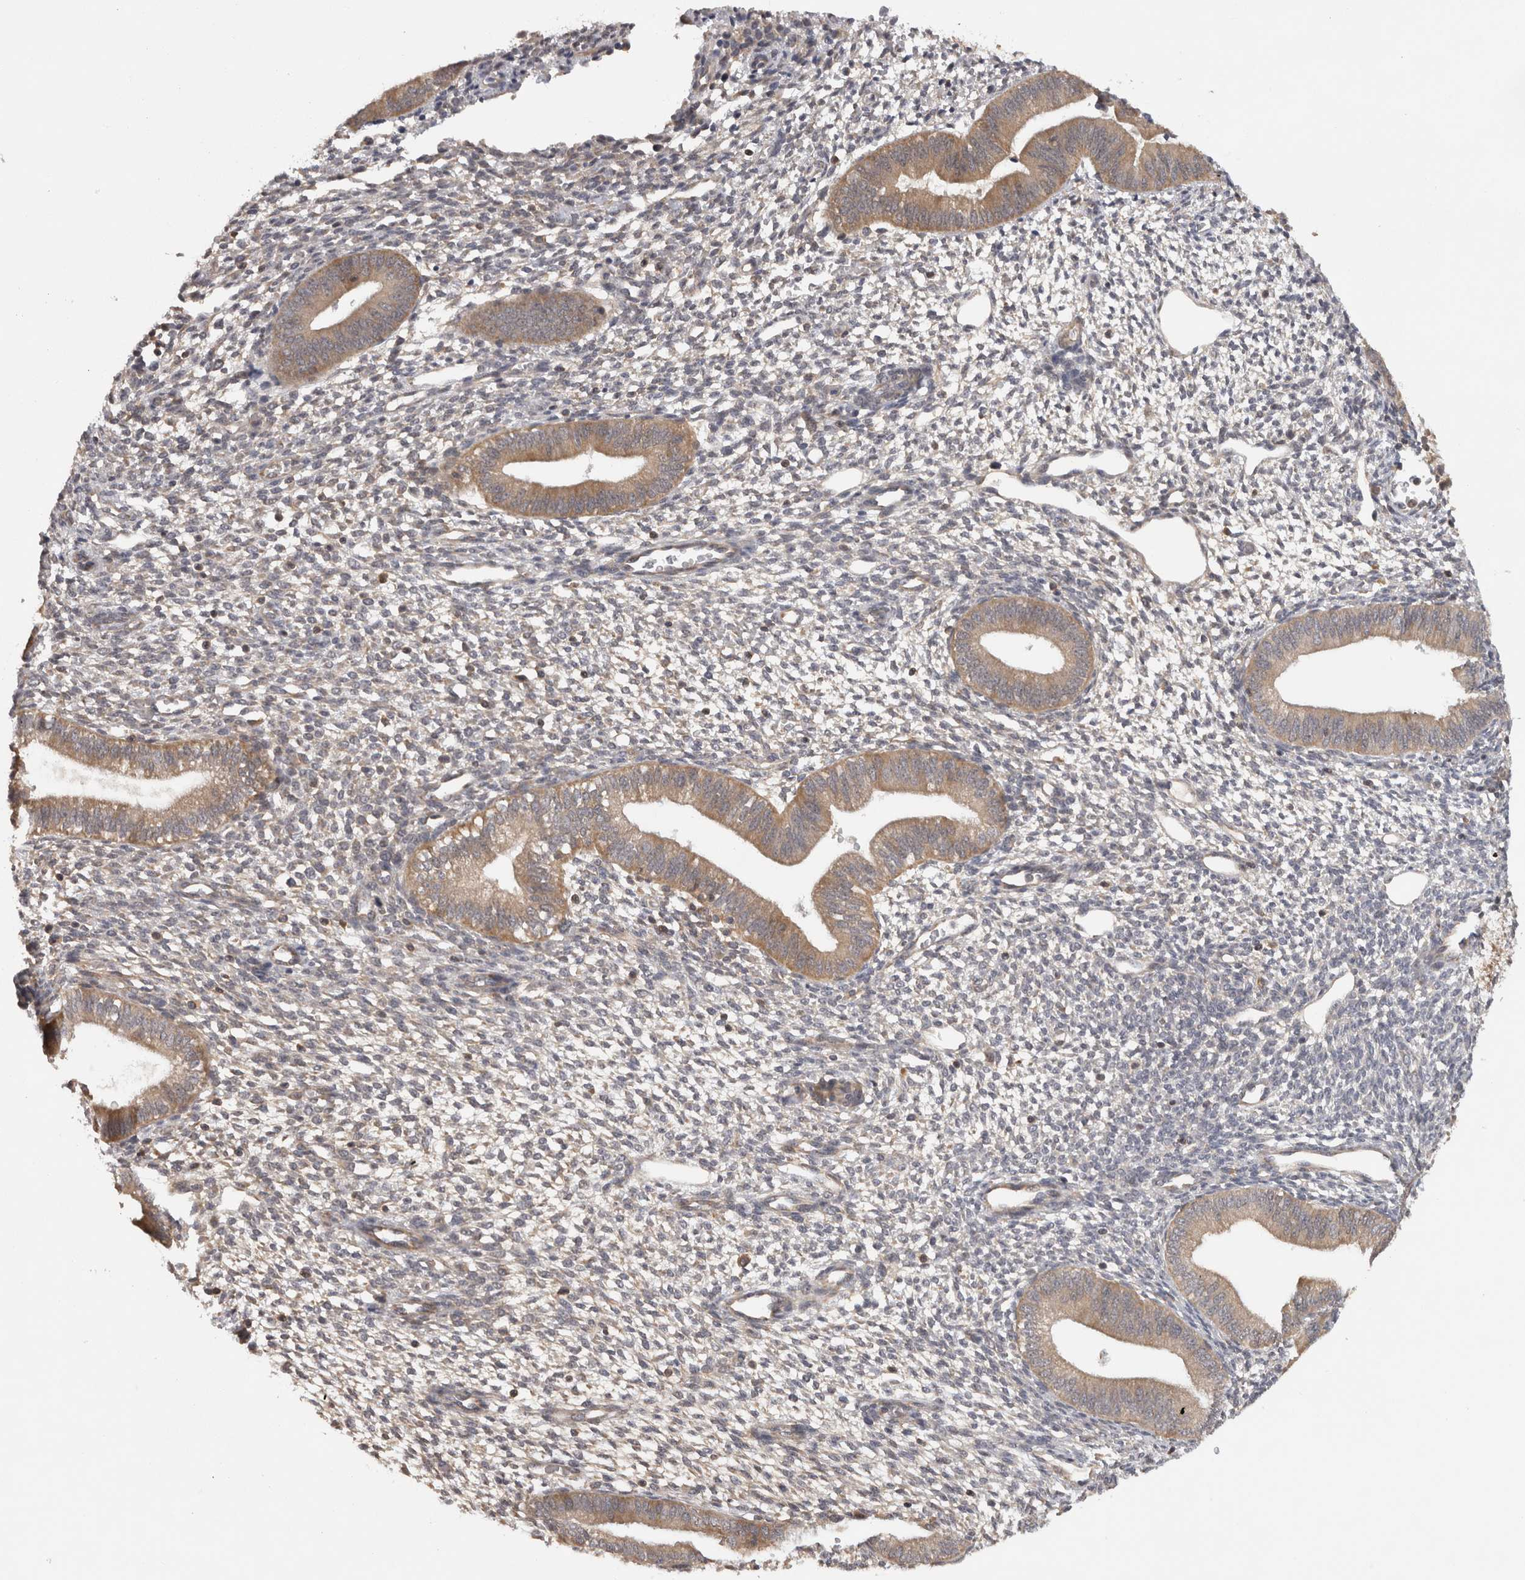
{"staining": {"intensity": "negative", "quantity": "none", "location": "none"}, "tissue": "endometrium", "cell_type": "Cells in endometrial stroma", "image_type": "normal", "snomed": [{"axis": "morphology", "description": "Normal tissue, NOS"}, {"axis": "topography", "description": "Endometrium"}], "caption": "An IHC image of benign endometrium is shown. There is no staining in cells in endometrial stroma of endometrium. (DAB immunohistochemistry visualized using brightfield microscopy, high magnification).", "gene": "ACAT2", "patient": {"sex": "female", "age": 46}}